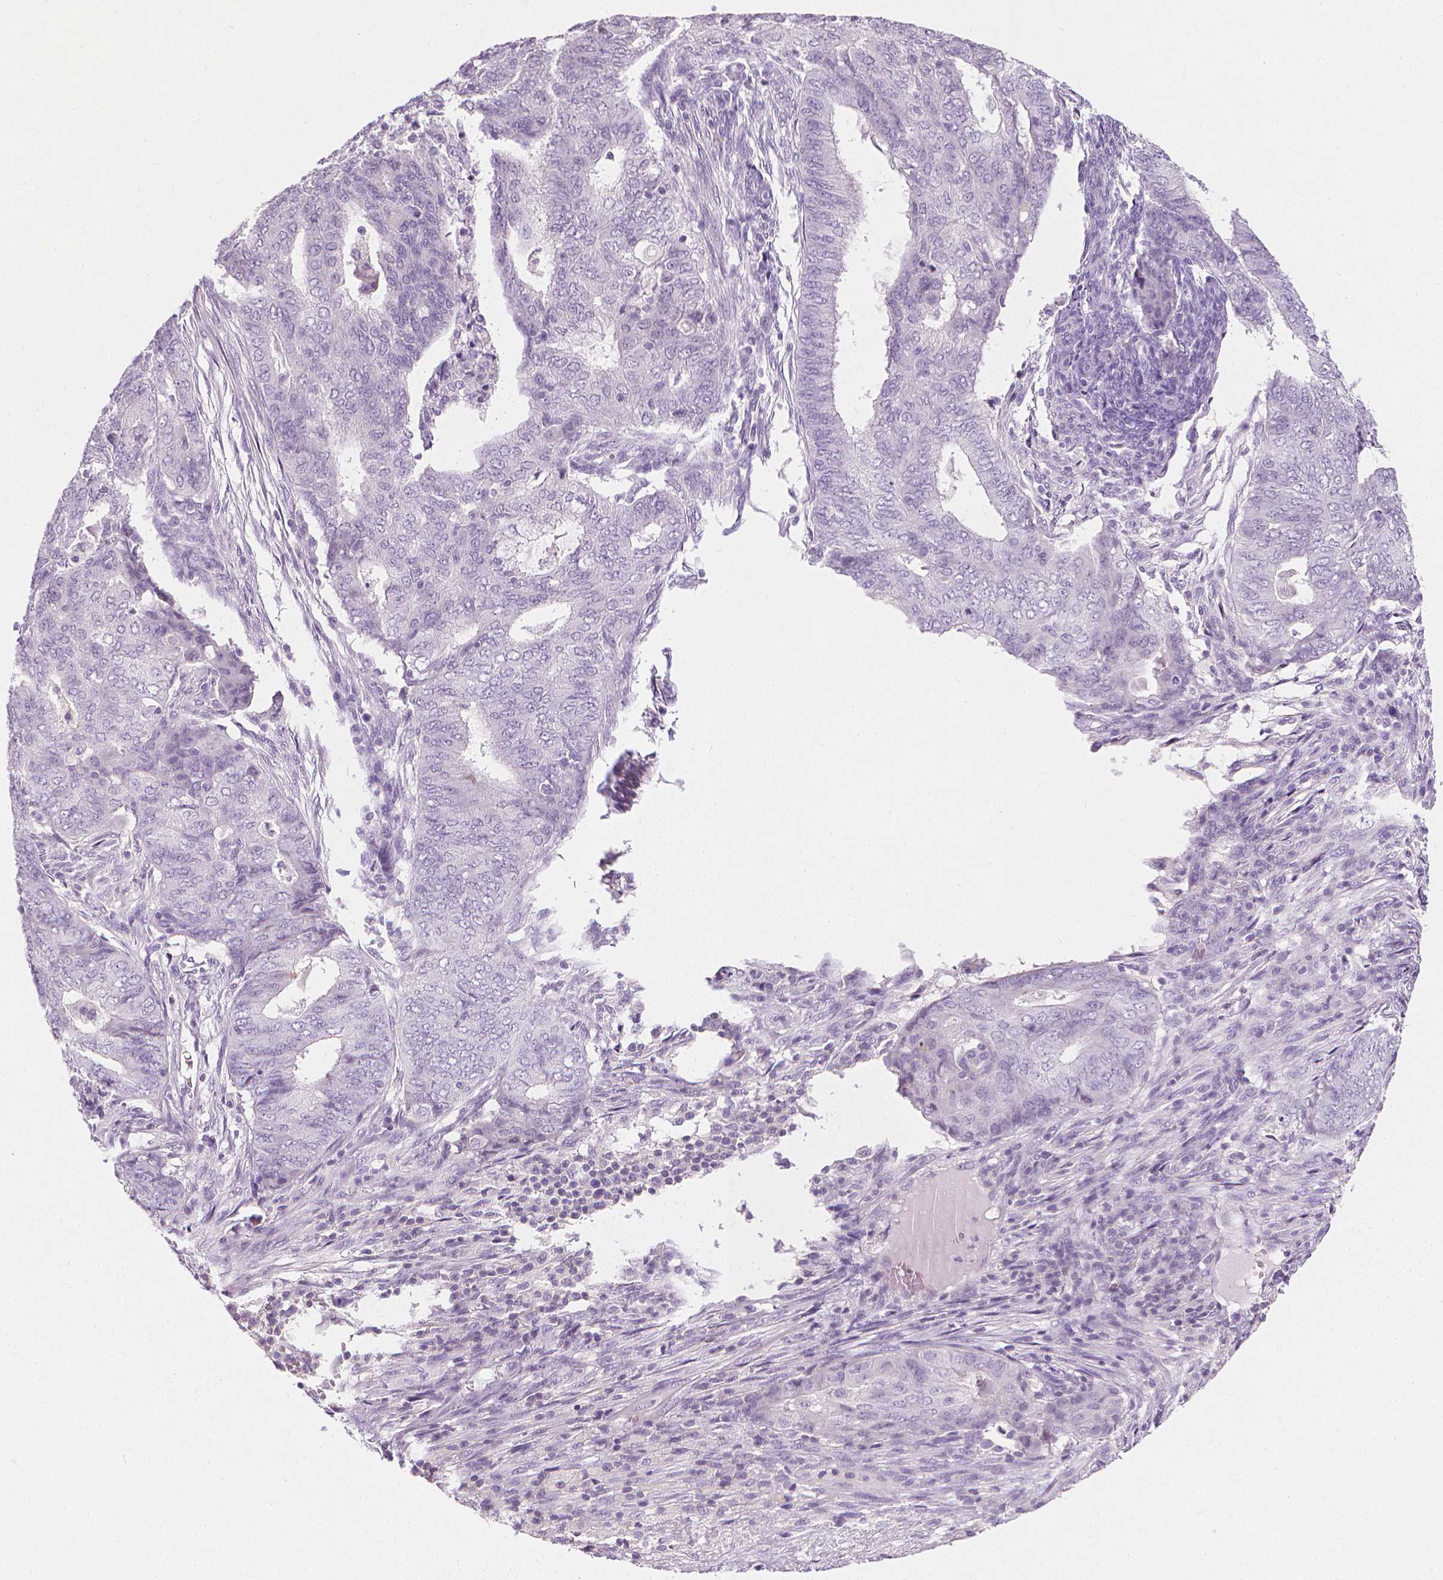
{"staining": {"intensity": "negative", "quantity": "none", "location": "none"}, "tissue": "endometrial cancer", "cell_type": "Tumor cells", "image_type": "cancer", "snomed": [{"axis": "morphology", "description": "Adenocarcinoma, NOS"}, {"axis": "topography", "description": "Endometrium"}], "caption": "This is an IHC photomicrograph of endometrial cancer (adenocarcinoma). There is no expression in tumor cells.", "gene": "DCAF8L1", "patient": {"sex": "female", "age": 62}}